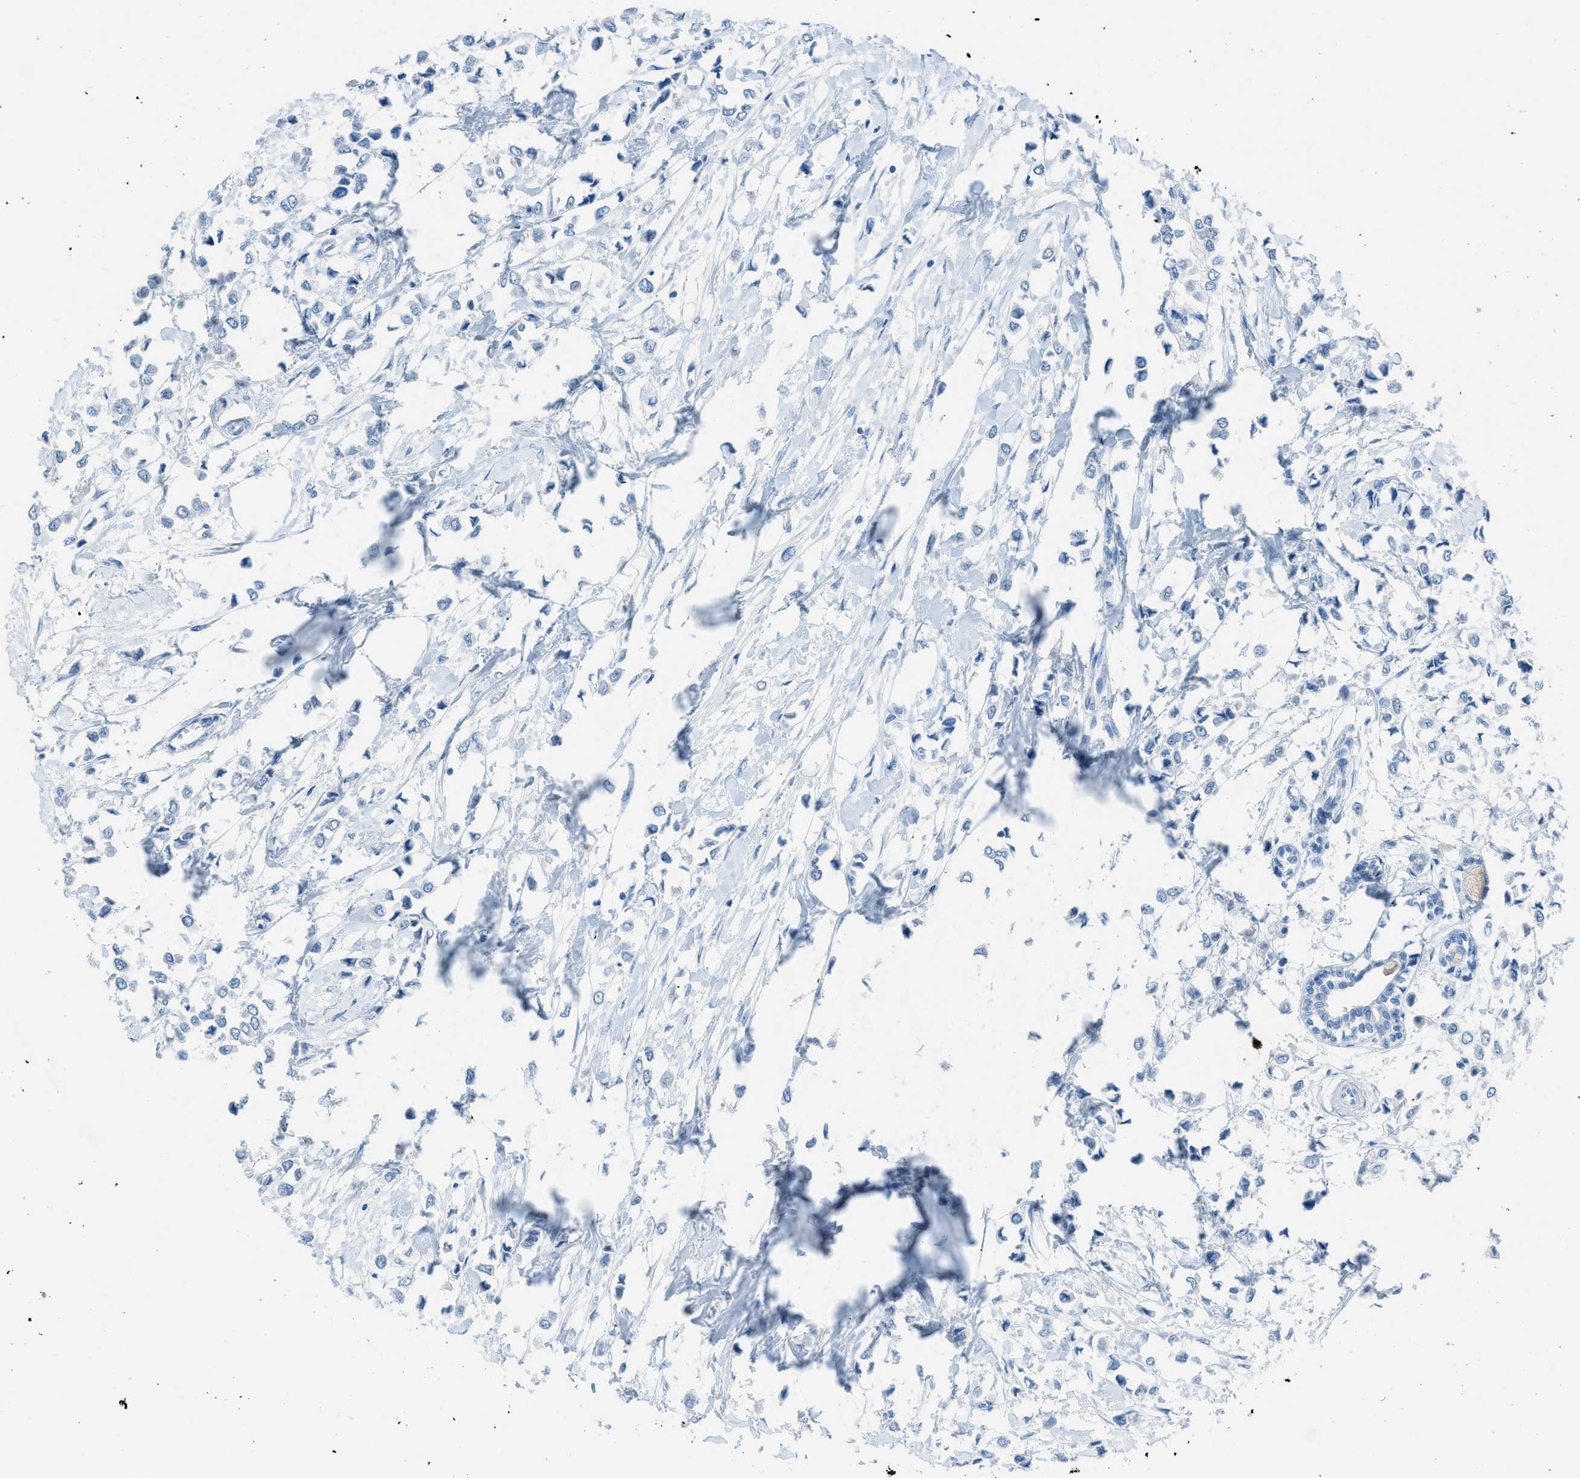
{"staining": {"intensity": "negative", "quantity": "none", "location": "none"}, "tissue": "breast cancer", "cell_type": "Tumor cells", "image_type": "cancer", "snomed": [{"axis": "morphology", "description": "Lobular carcinoma"}, {"axis": "topography", "description": "Breast"}], "caption": "The immunohistochemistry image has no significant staining in tumor cells of breast cancer tissue.", "gene": "ACAN", "patient": {"sex": "female", "age": 51}}